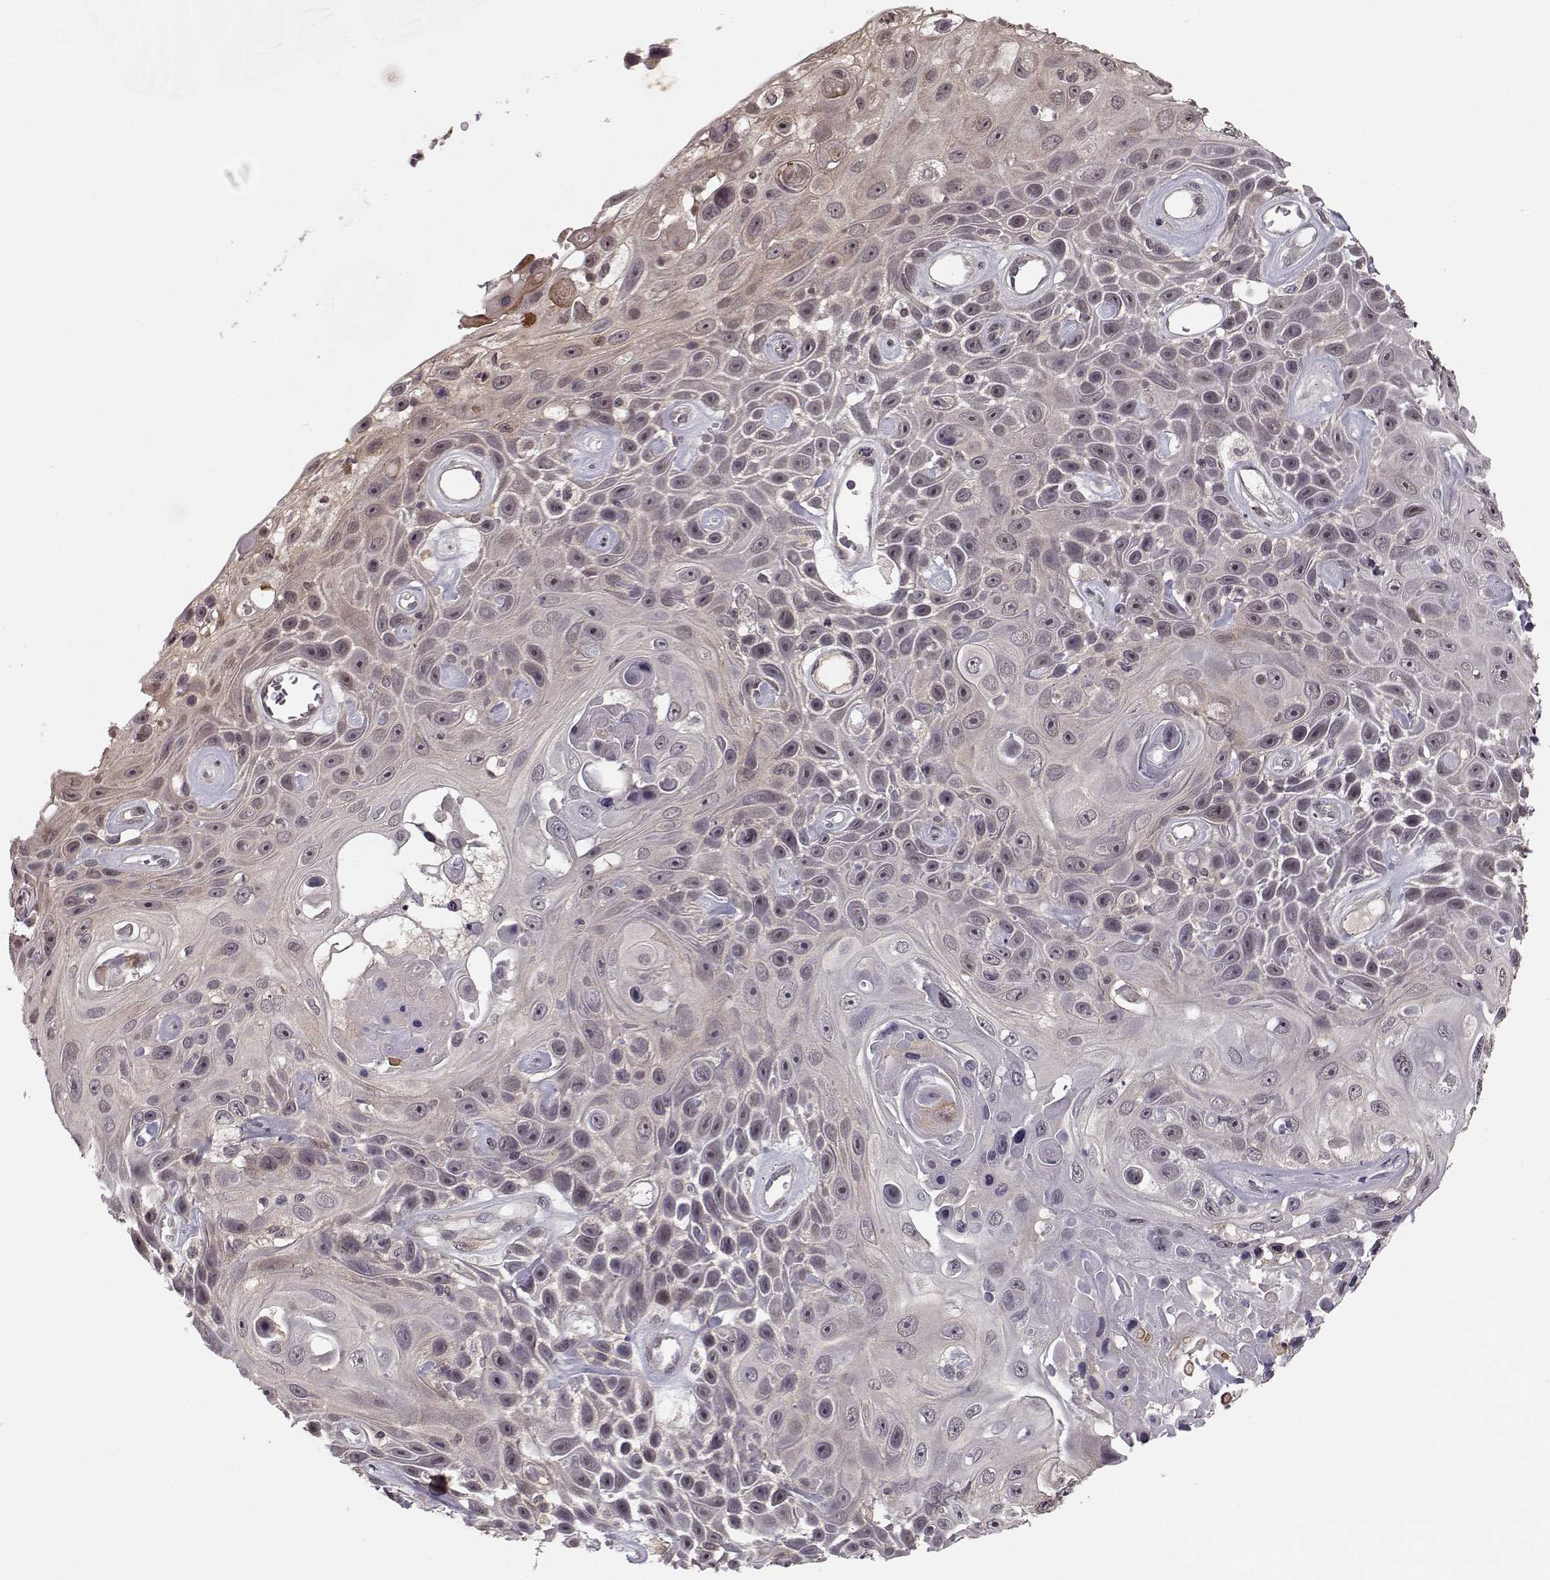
{"staining": {"intensity": "negative", "quantity": "none", "location": "none"}, "tissue": "skin cancer", "cell_type": "Tumor cells", "image_type": "cancer", "snomed": [{"axis": "morphology", "description": "Squamous cell carcinoma, NOS"}, {"axis": "topography", "description": "Skin"}], "caption": "There is no significant expression in tumor cells of skin squamous cell carcinoma.", "gene": "PLEKHG3", "patient": {"sex": "male", "age": 82}}